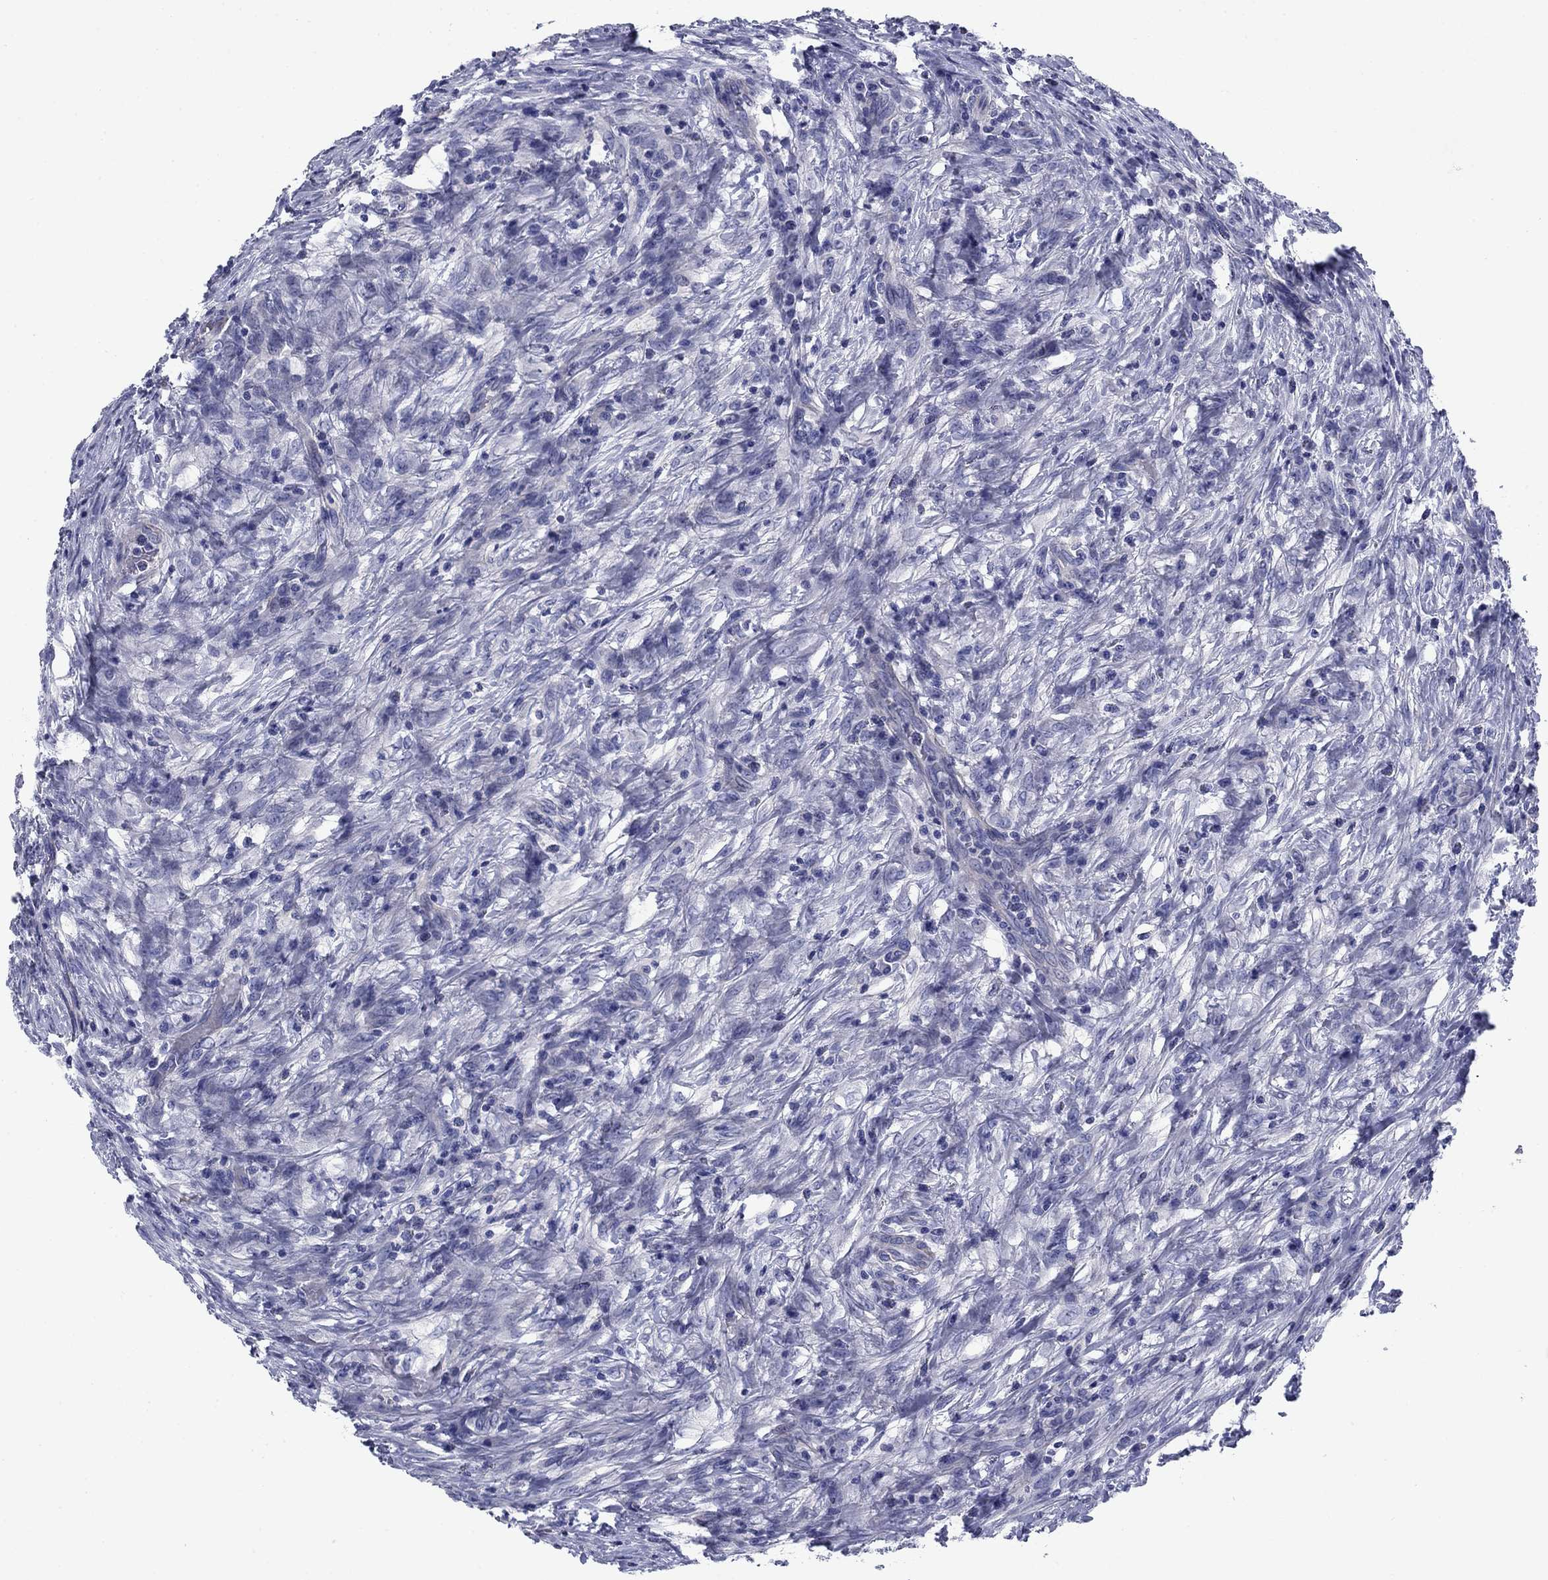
{"staining": {"intensity": "negative", "quantity": "none", "location": "none"}, "tissue": "colorectal cancer", "cell_type": "Tumor cells", "image_type": "cancer", "snomed": [{"axis": "morphology", "description": "Adenocarcinoma, NOS"}, {"axis": "topography", "description": "Colon"}], "caption": "High power microscopy image of an IHC histopathology image of colorectal cancer, revealing no significant positivity in tumor cells.", "gene": "PRKCG", "patient": {"sex": "male", "age": 53}}